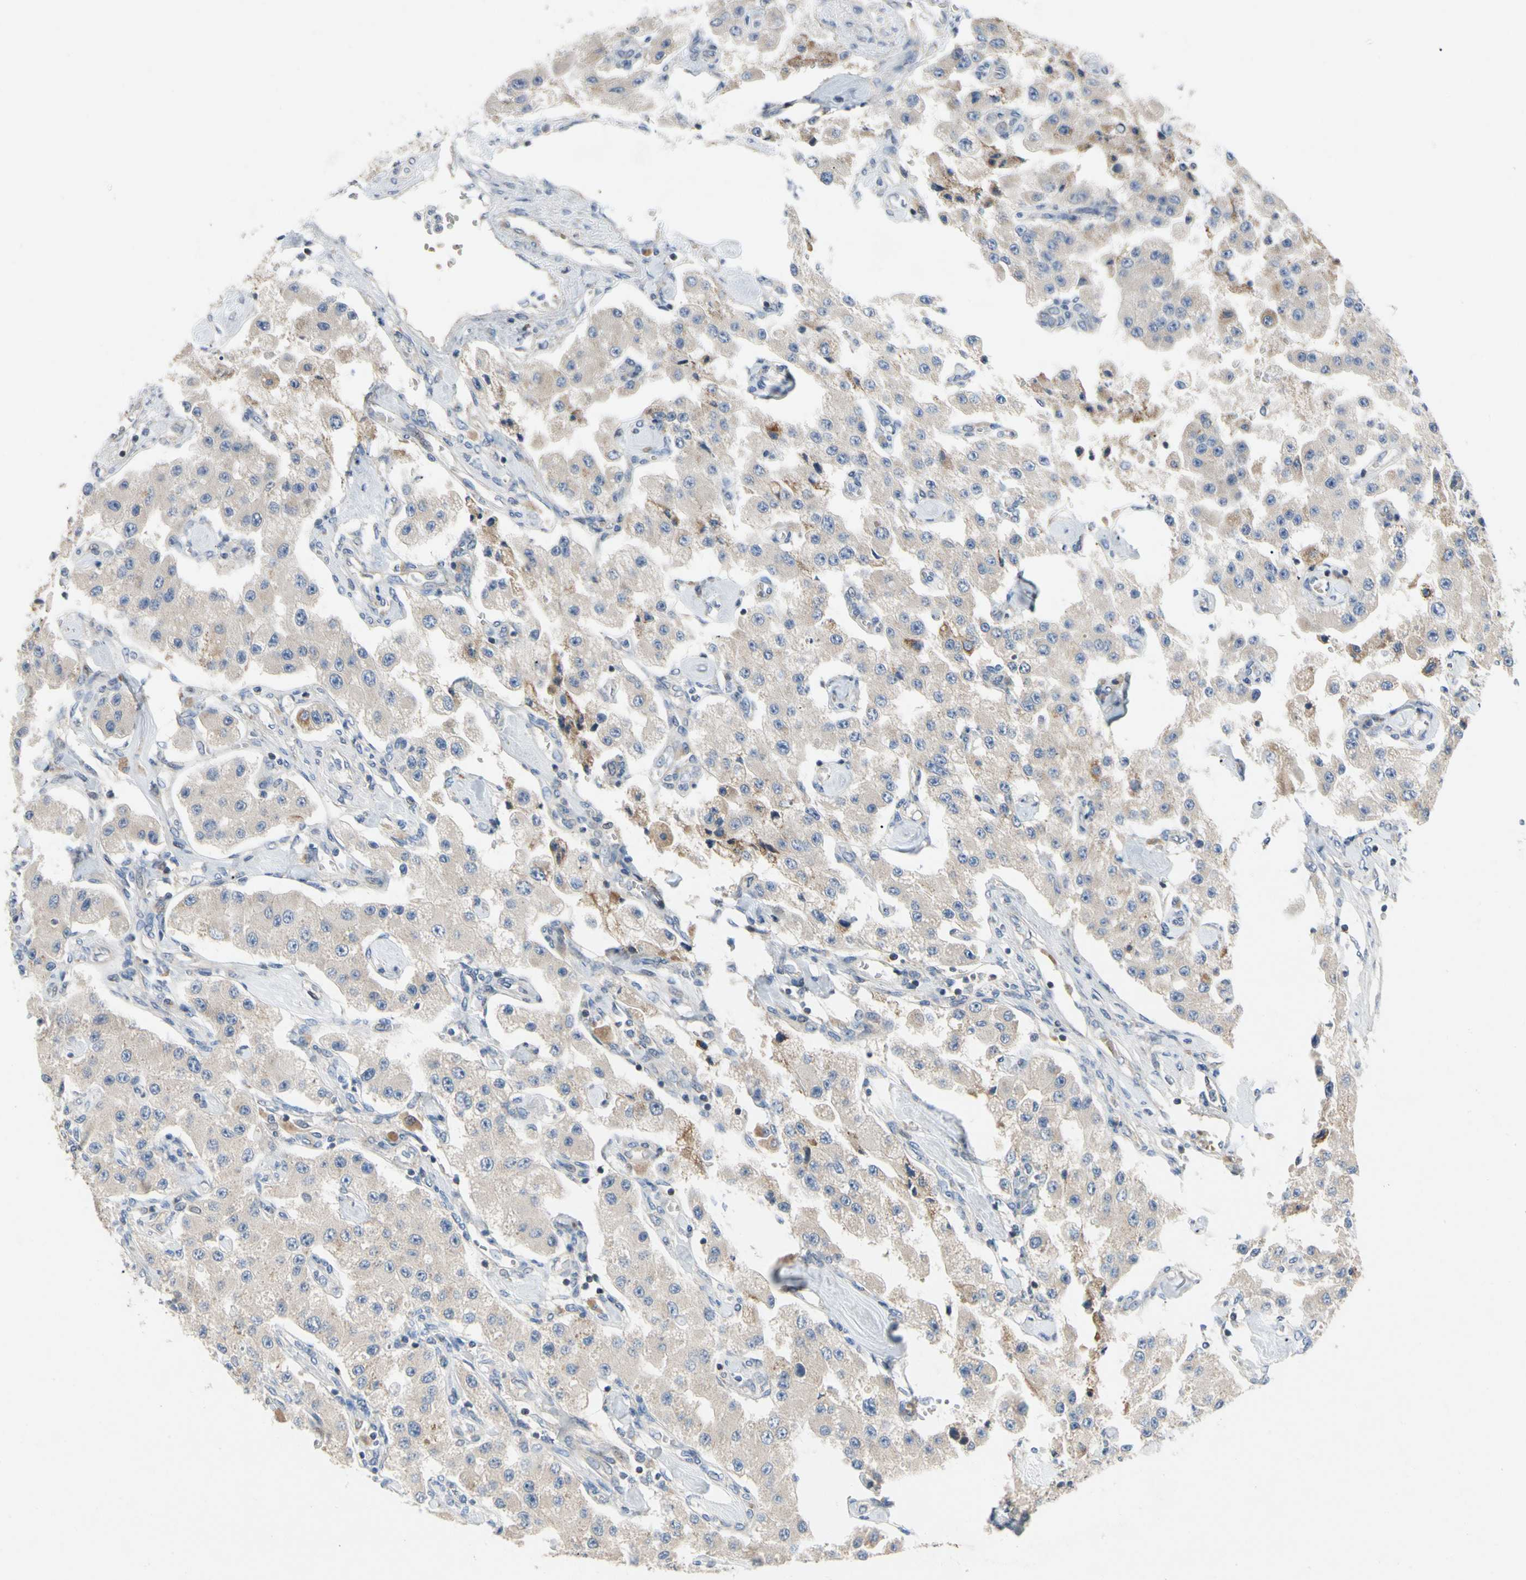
{"staining": {"intensity": "weak", "quantity": "<25%", "location": "cytoplasmic/membranous"}, "tissue": "carcinoid", "cell_type": "Tumor cells", "image_type": "cancer", "snomed": [{"axis": "morphology", "description": "Carcinoid, malignant, NOS"}, {"axis": "topography", "description": "Pancreas"}], "caption": "DAB (3,3'-diaminobenzidine) immunohistochemical staining of carcinoid exhibits no significant staining in tumor cells.", "gene": "KLHDC8B", "patient": {"sex": "male", "age": 41}}